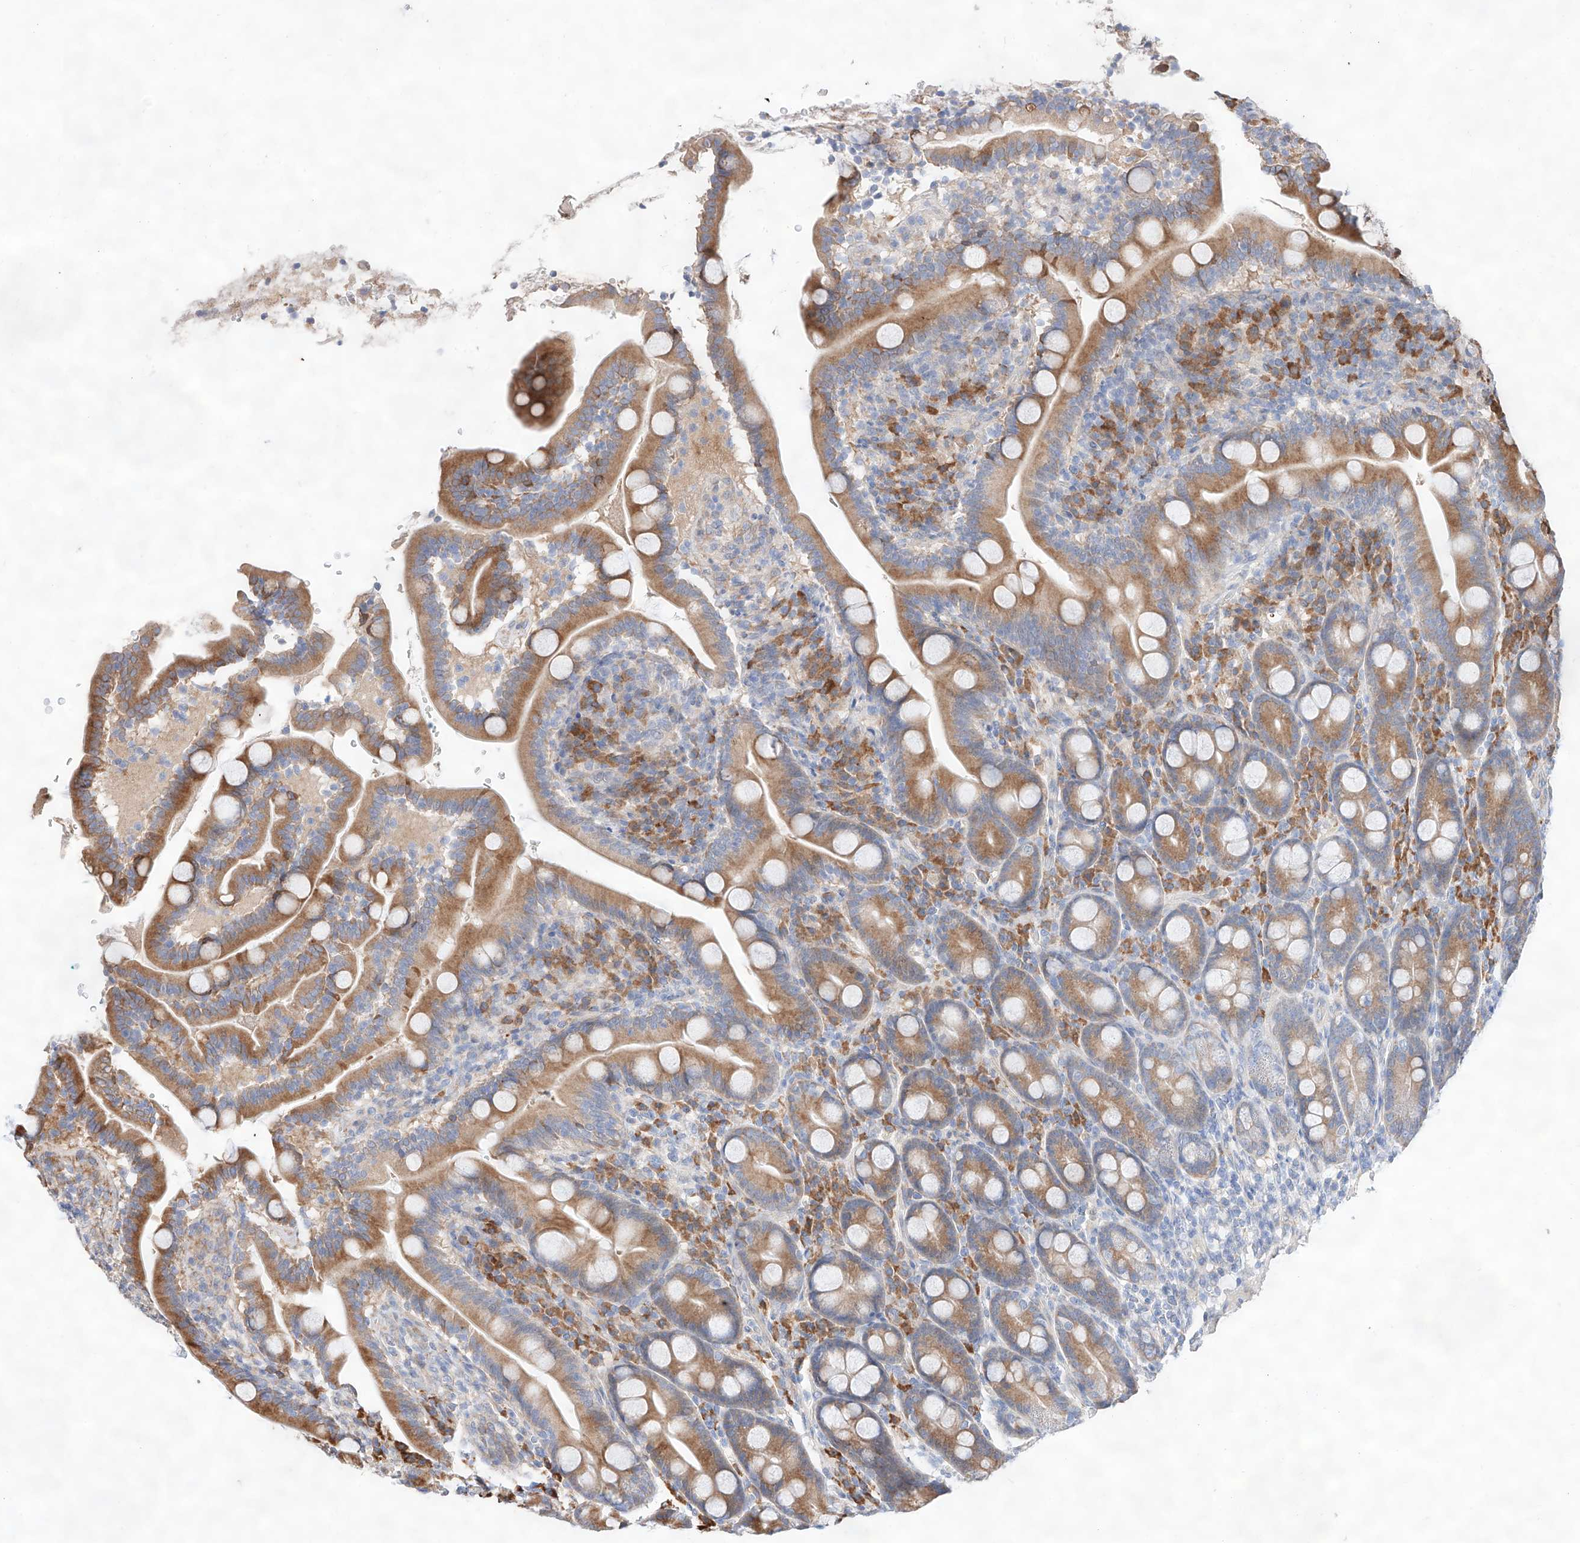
{"staining": {"intensity": "moderate", "quantity": ">75%", "location": "cytoplasmic/membranous"}, "tissue": "duodenum", "cell_type": "Glandular cells", "image_type": "normal", "snomed": [{"axis": "morphology", "description": "Normal tissue, NOS"}, {"axis": "topography", "description": "Duodenum"}], "caption": "Immunohistochemical staining of unremarkable duodenum exhibits >75% levels of moderate cytoplasmic/membranous protein positivity in approximately >75% of glandular cells.", "gene": "ATP9B", "patient": {"sex": "male", "age": 35}}